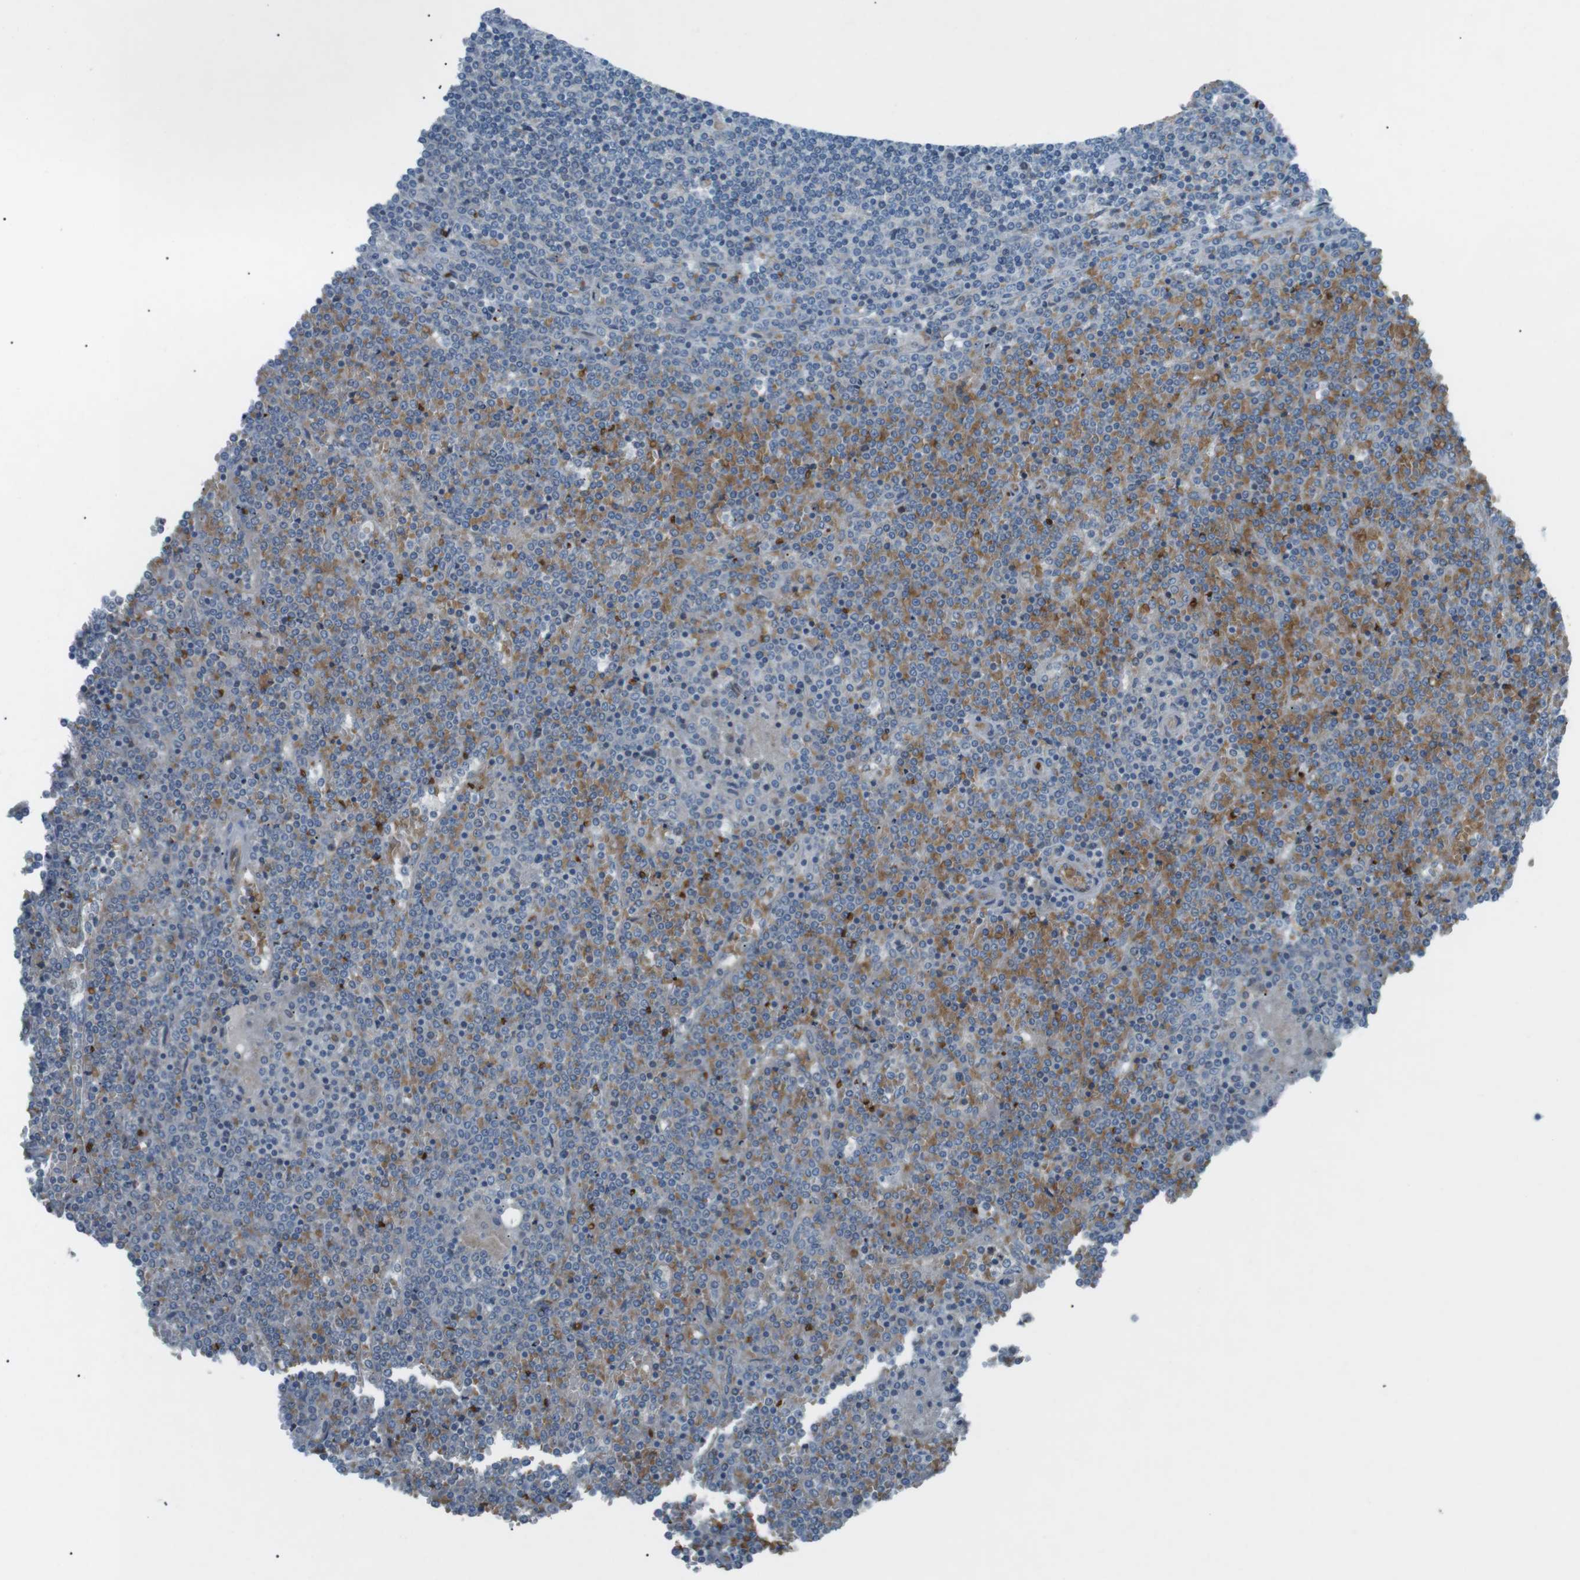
{"staining": {"intensity": "negative", "quantity": "none", "location": "none"}, "tissue": "lymphoma", "cell_type": "Tumor cells", "image_type": "cancer", "snomed": [{"axis": "morphology", "description": "Malignant lymphoma, non-Hodgkin's type, Low grade"}, {"axis": "topography", "description": "Spleen"}], "caption": "A histopathology image of human low-grade malignant lymphoma, non-Hodgkin's type is negative for staining in tumor cells. Brightfield microscopy of immunohistochemistry (IHC) stained with DAB (3,3'-diaminobenzidine) (brown) and hematoxylin (blue), captured at high magnification.", "gene": "SPTA1", "patient": {"sex": "female", "age": 19}}